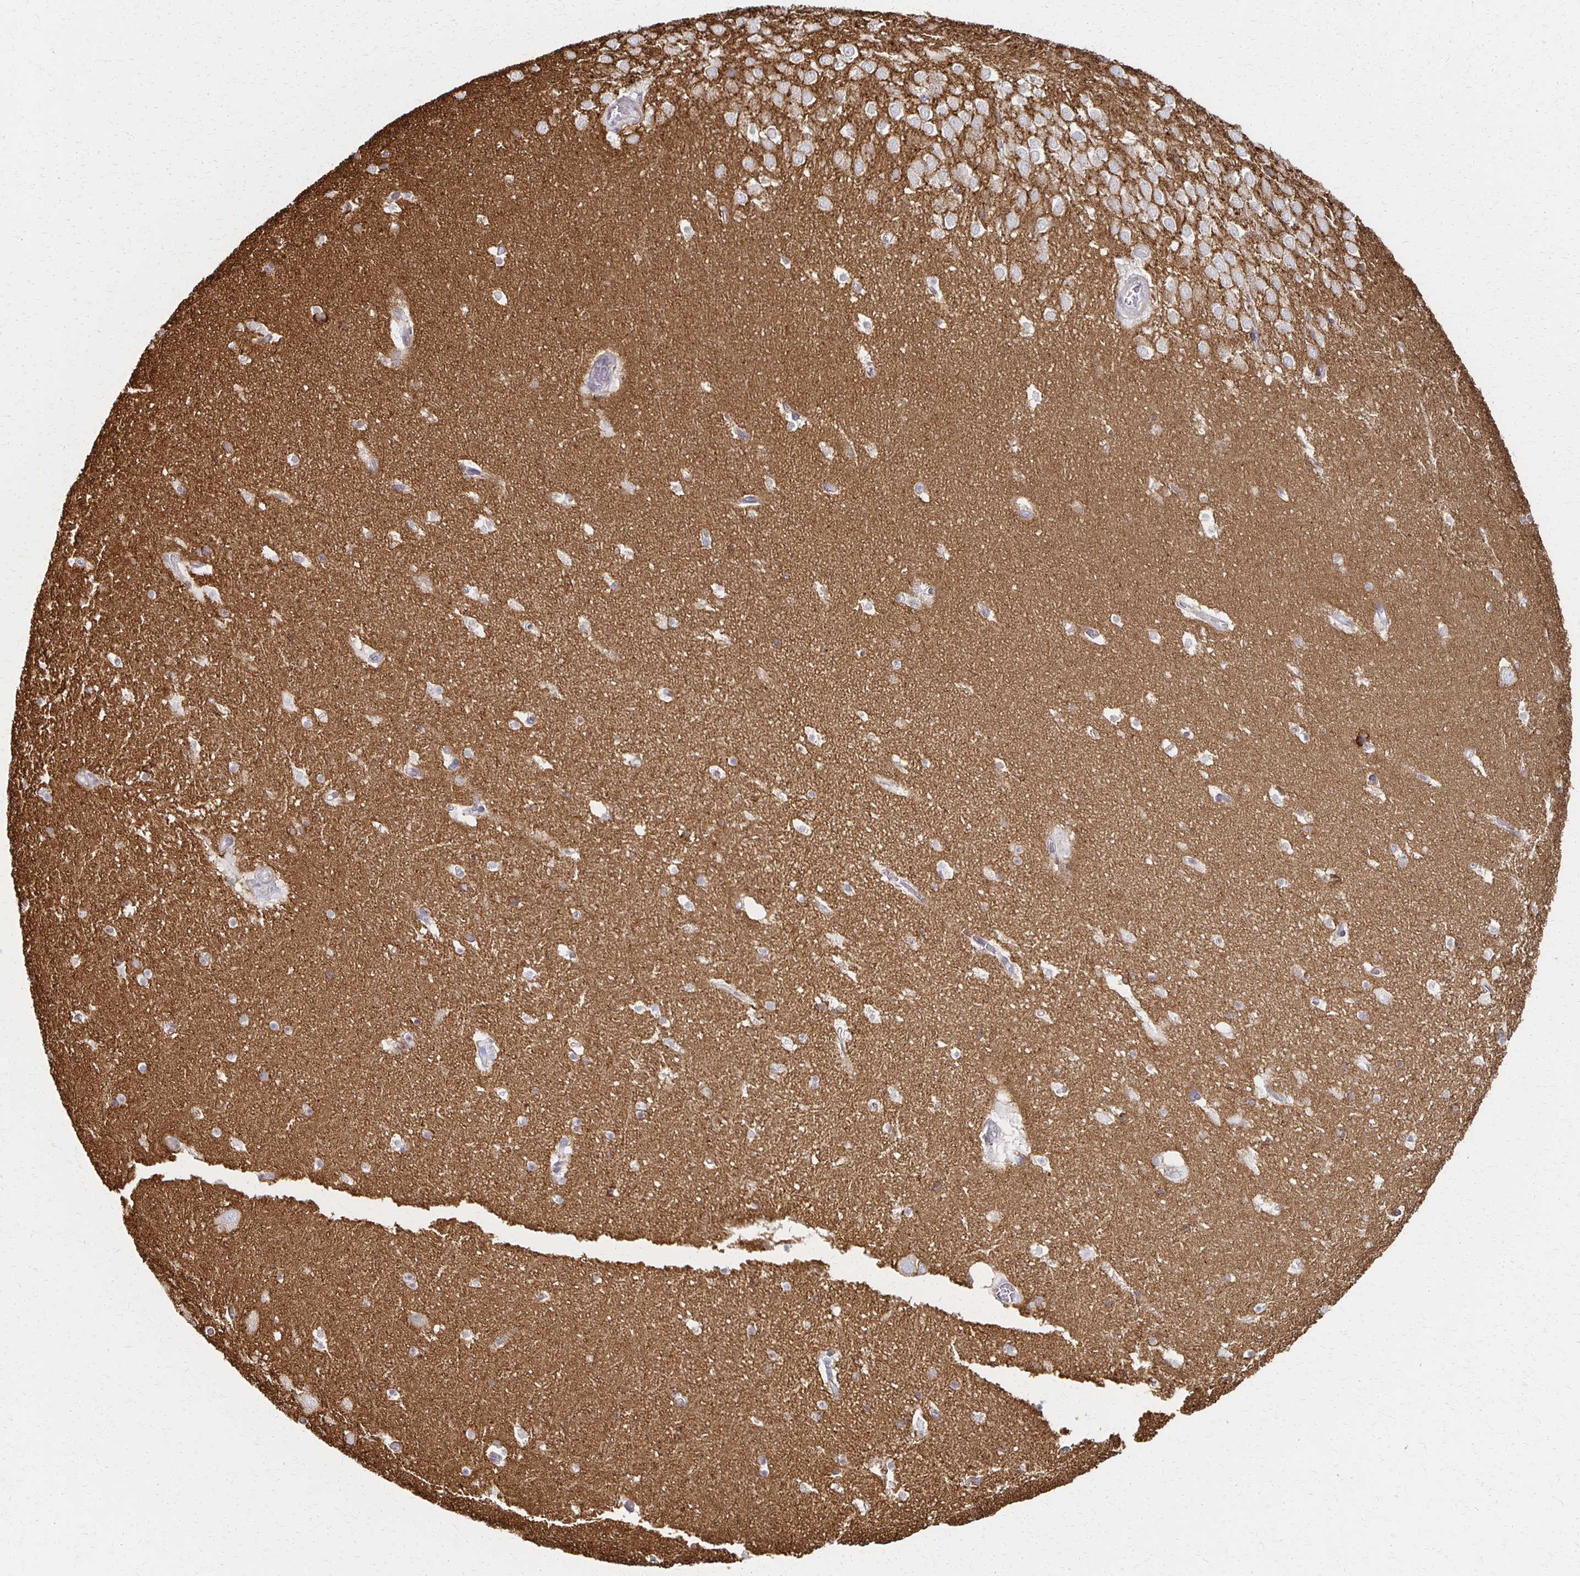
{"staining": {"intensity": "negative", "quantity": "none", "location": "none"}, "tissue": "hippocampus", "cell_type": "Glial cells", "image_type": "normal", "snomed": [{"axis": "morphology", "description": "Normal tissue, NOS"}, {"axis": "topography", "description": "Hippocampus"}], "caption": "A high-resolution micrograph shows immunohistochemistry (IHC) staining of normal hippocampus, which displays no significant staining in glial cells. The staining is performed using DAB (3,3'-diaminobenzidine) brown chromogen with nuclei counter-stained in using hematoxylin.", "gene": "ATP1A3", "patient": {"sex": "female", "age": 42}}